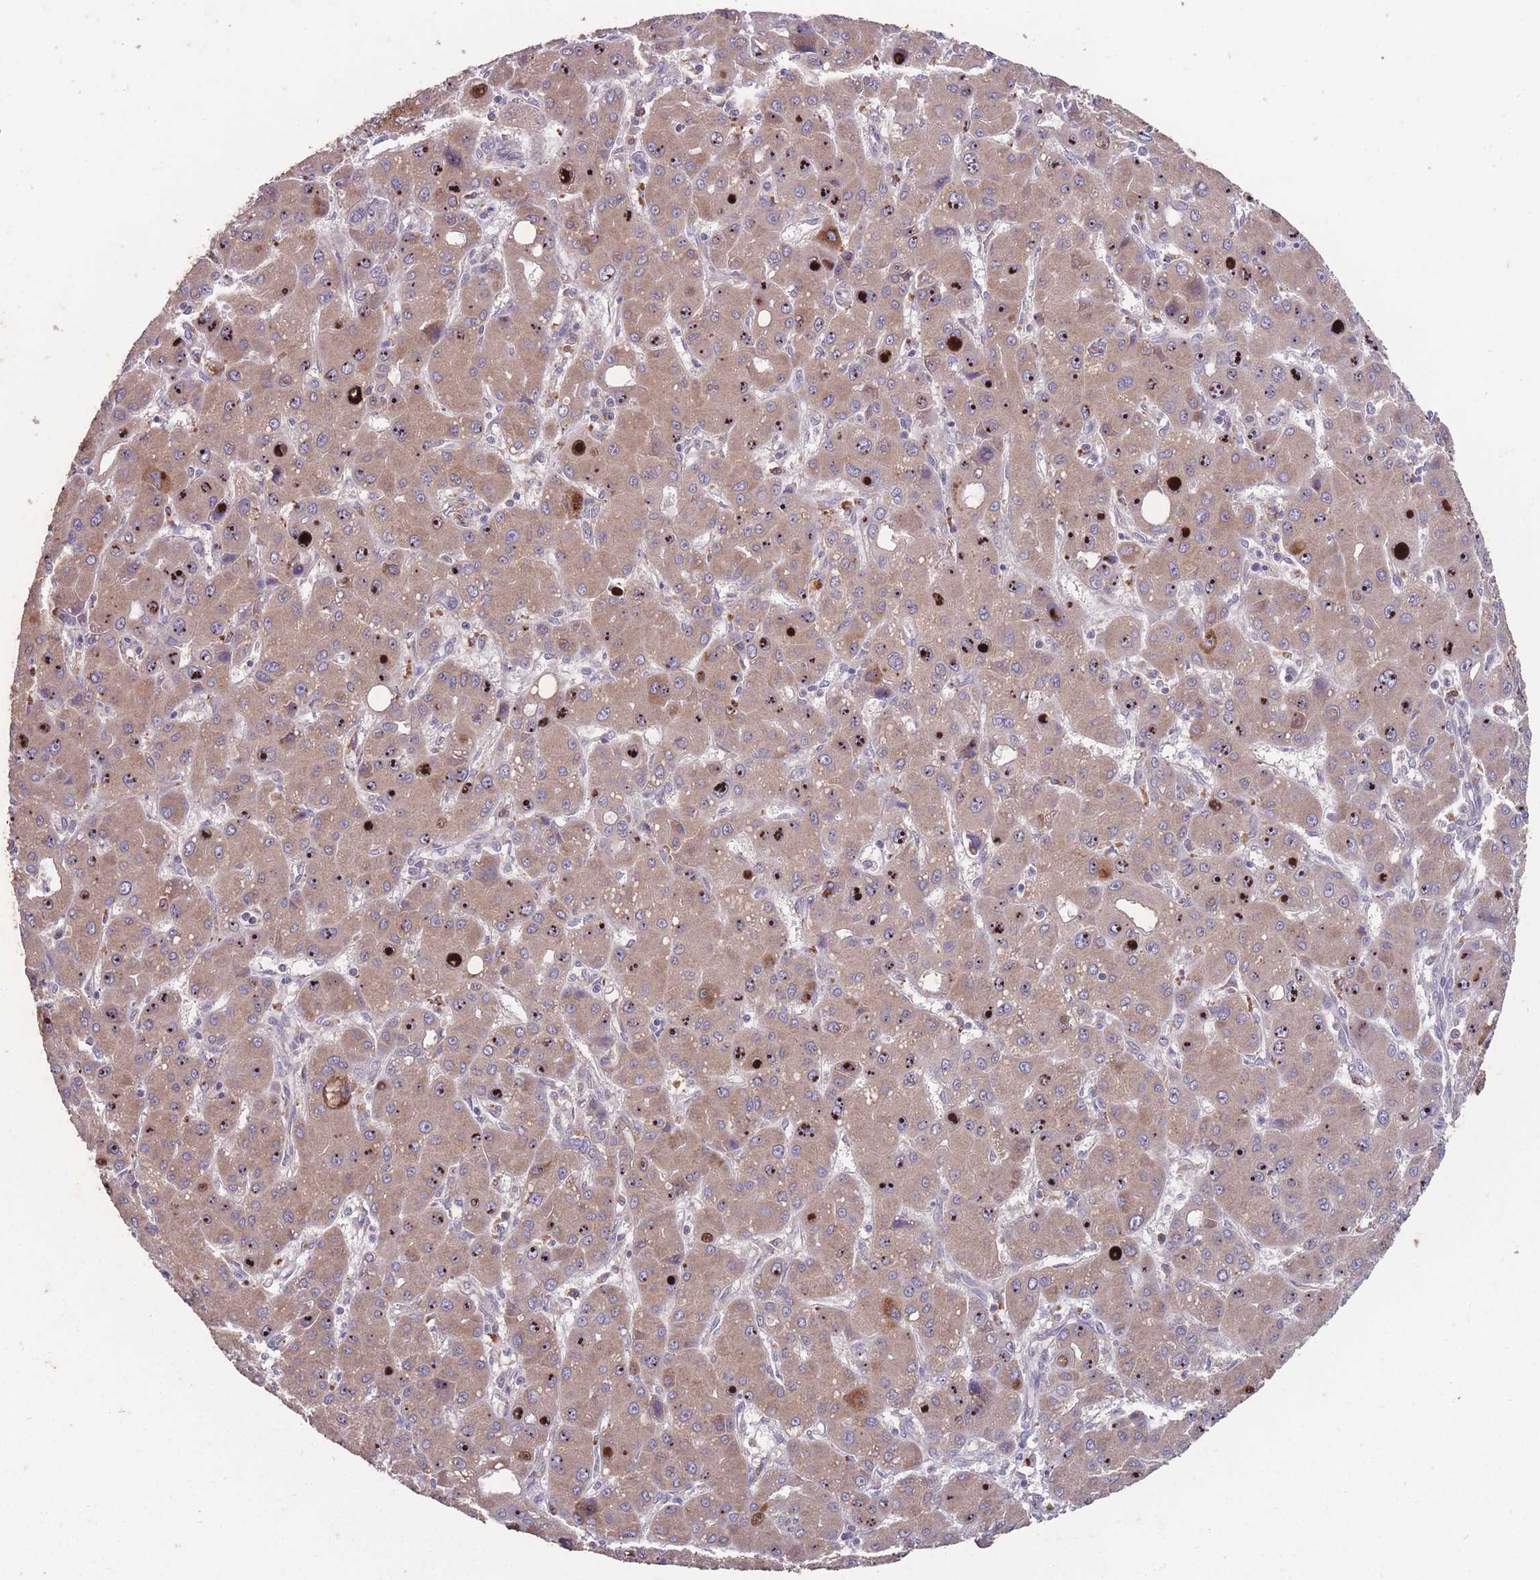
{"staining": {"intensity": "moderate", "quantity": ">75%", "location": "cytoplasmic/membranous,nuclear"}, "tissue": "liver cancer", "cell_type": "Tumor cells", "image_type": "cancer", "snomed": [{"axis": "morphology", "description": "Carcinoma, Hepatocellular, NOS"}, {"axis": "topography", "description": "Liver"}], "caption": "Liver cancer was stained to show a protein in brown. There is medium levels of moderate cytoplasmic/membranous and nuclear staining in about >75% of tumor cells.", "gene": "STIM2", "patient": {"sex": "male", "age": 55}}